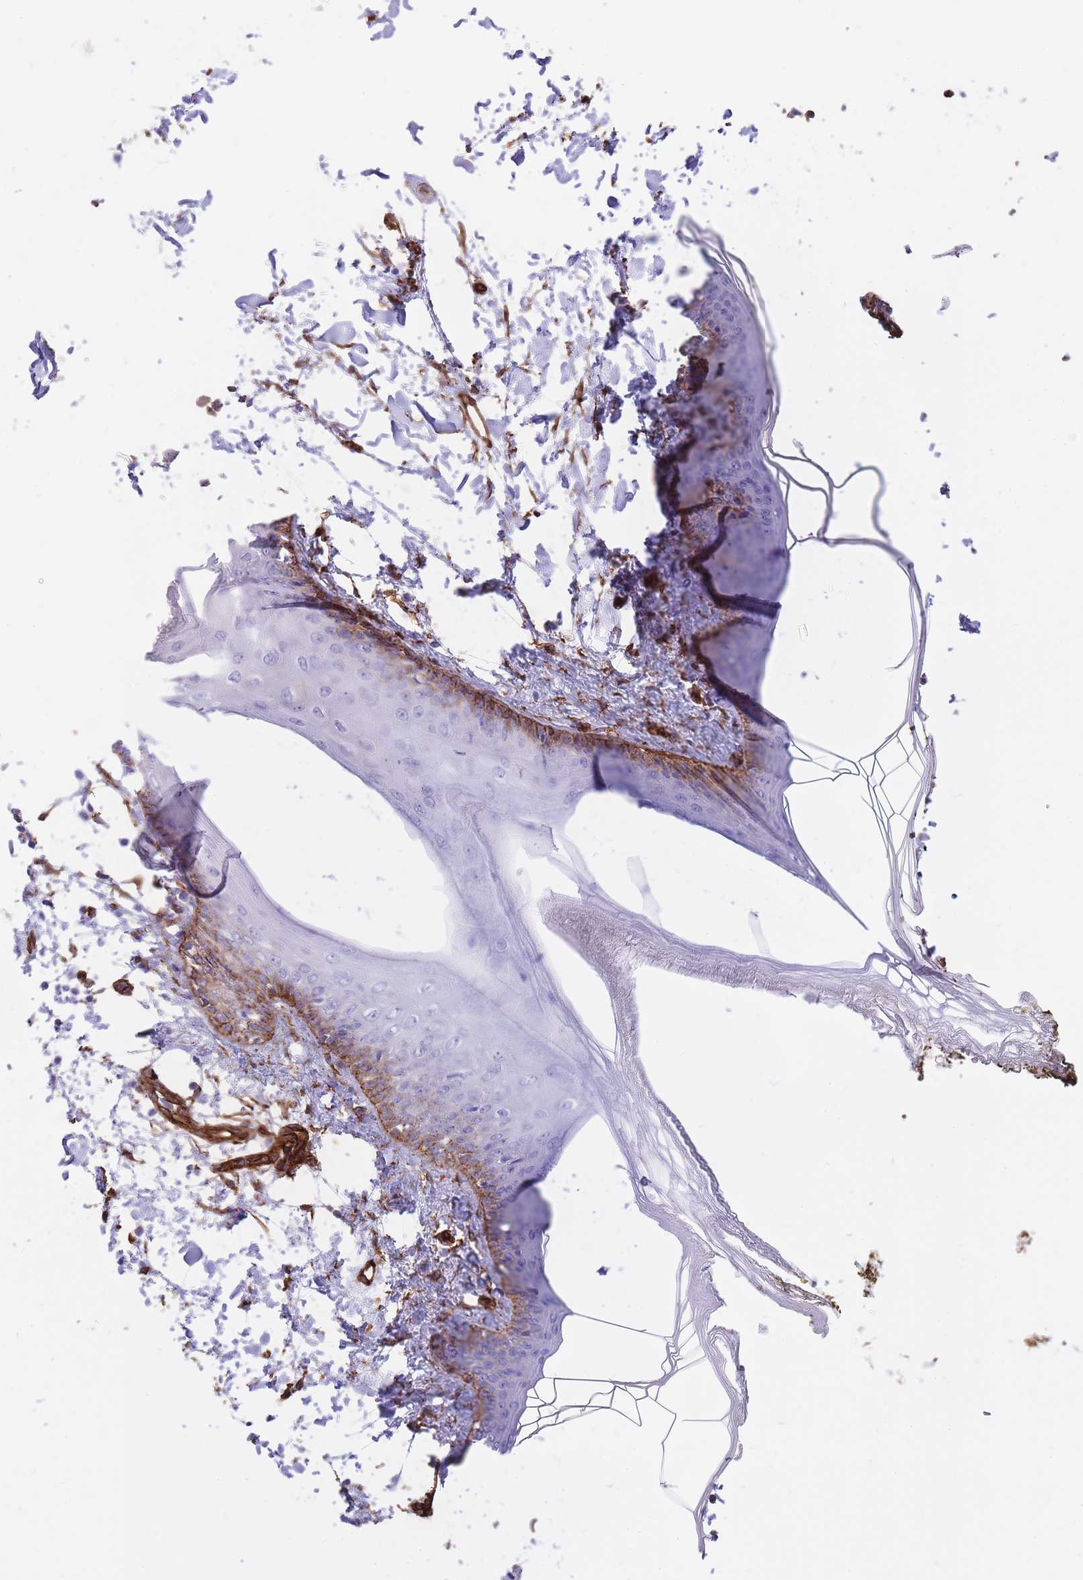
{"staining": {"intensity": "negative", "quantity": "none", "location": "none"}, "tissue": "skin", "cell_type": "Fibroblasts", "image_type": "normal", "snomed": [{"axis": "morphology", "description": "Normal tissue, NOS"}, {"axis": "topography", "description": "Skin"}], "caption": "Immunohistochemical staining of normal skin displays no significant staining in fibroblasts.", "gene": "CAVIN1", "patient": {"sex": "female", "age": 34}}